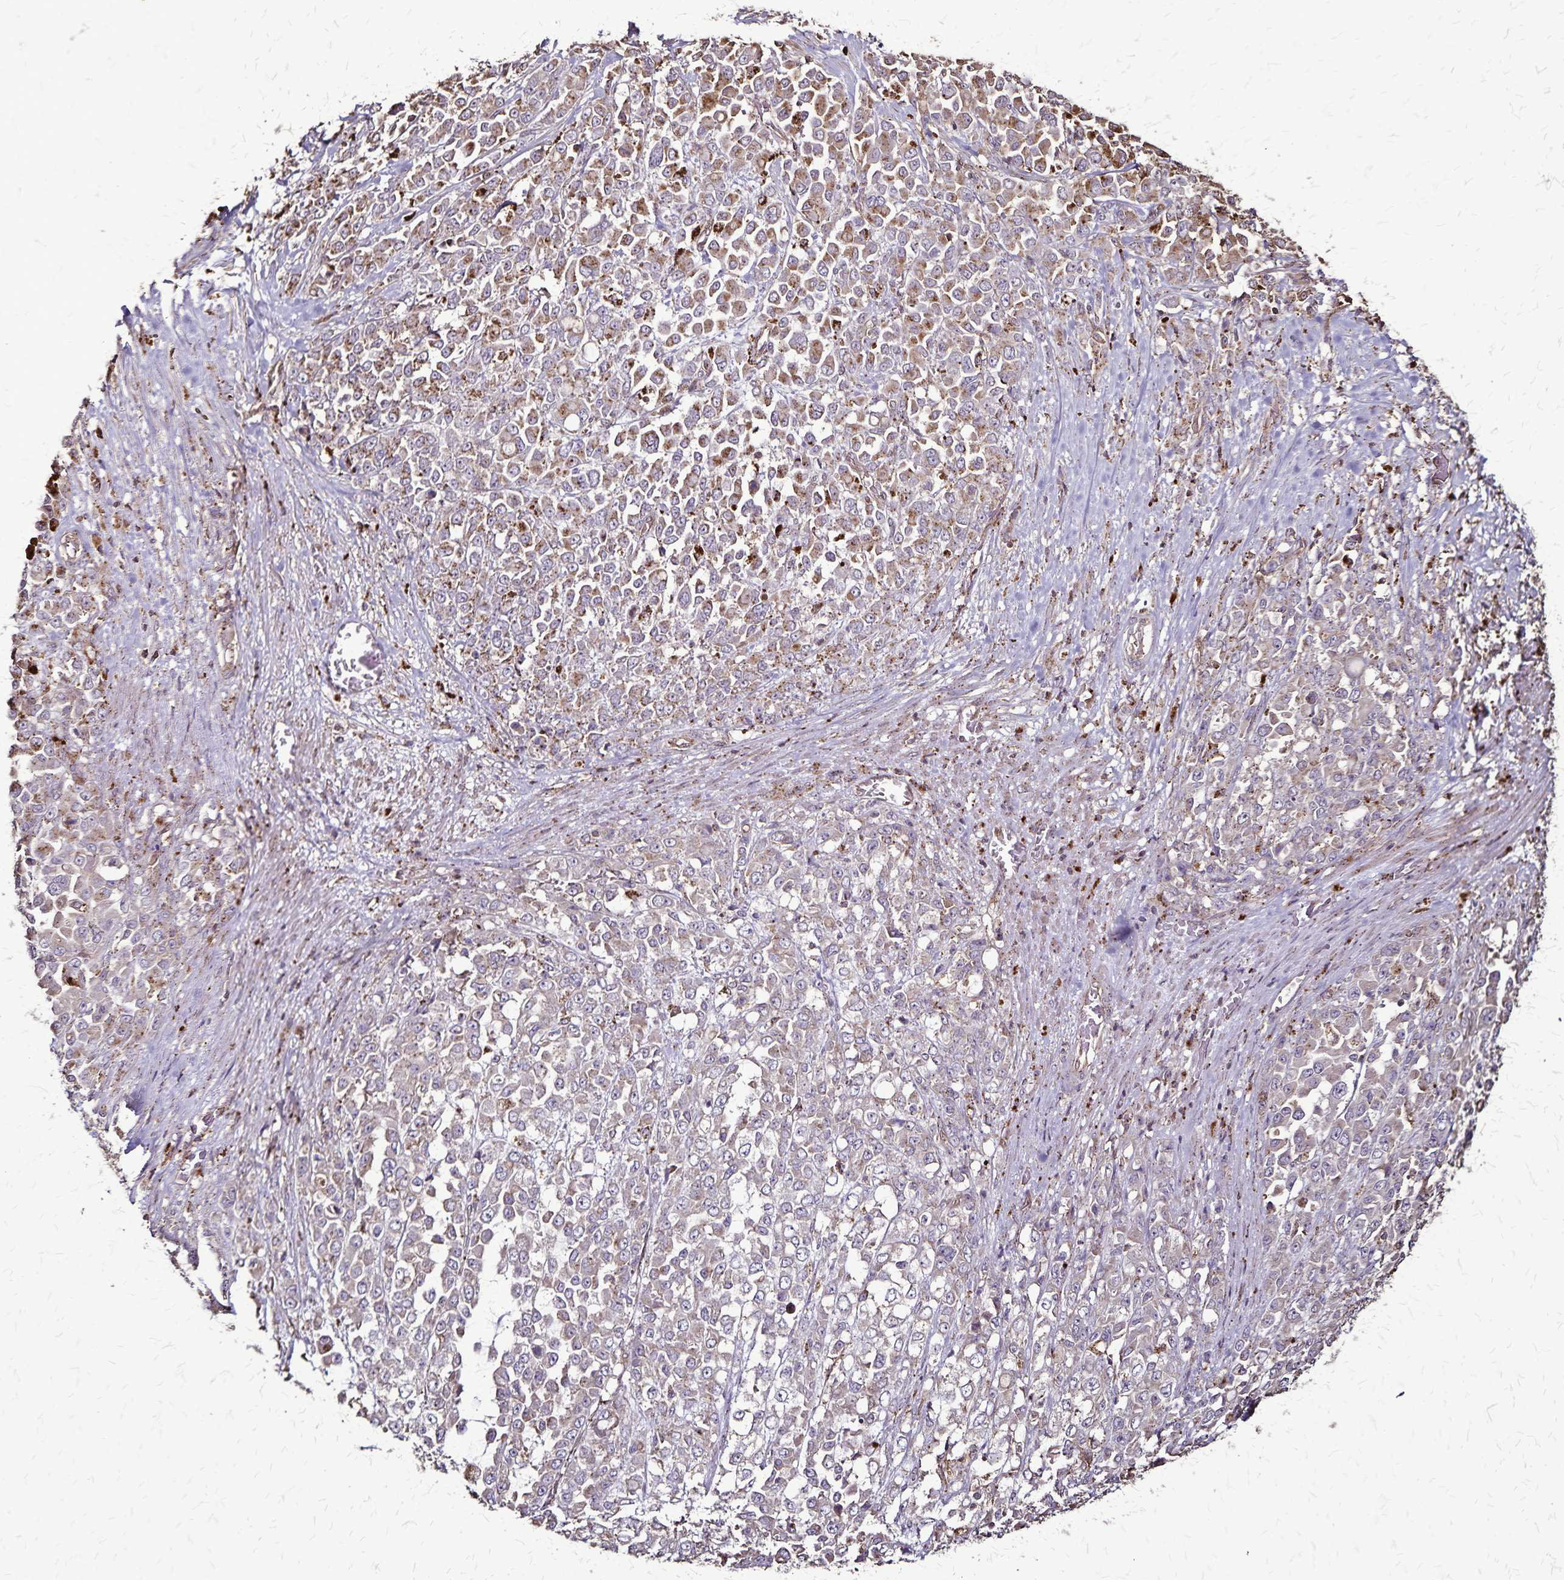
{"staining": {"intensity": "moderate", "quantity": "25%-75%", "location": "cytoplasmic/membranous"}, "tissue": "stomach cancer", "cell_type": "Tumor cells", "image_type": "cancer", "snomed": [{"axis": "morphology", "description": "Adenocarcinoma, NOS"}, {"axis": "topography", "description": "Stomach"}], "caption": "Immunohistochemistry of stomach adenocarcinoma demonstrates medium levels of moderate cytoplasmic/membranous staining in approximately 25%-75% of tumor cells. The staining was performed using DAB (3,3'-diaminobenzidine), with brown indicating positive protein expression. Nuclei are stained blue with hematoxylin.", "gene": "CHMP1B", "patient": {"sex": "female", "age": 76}}